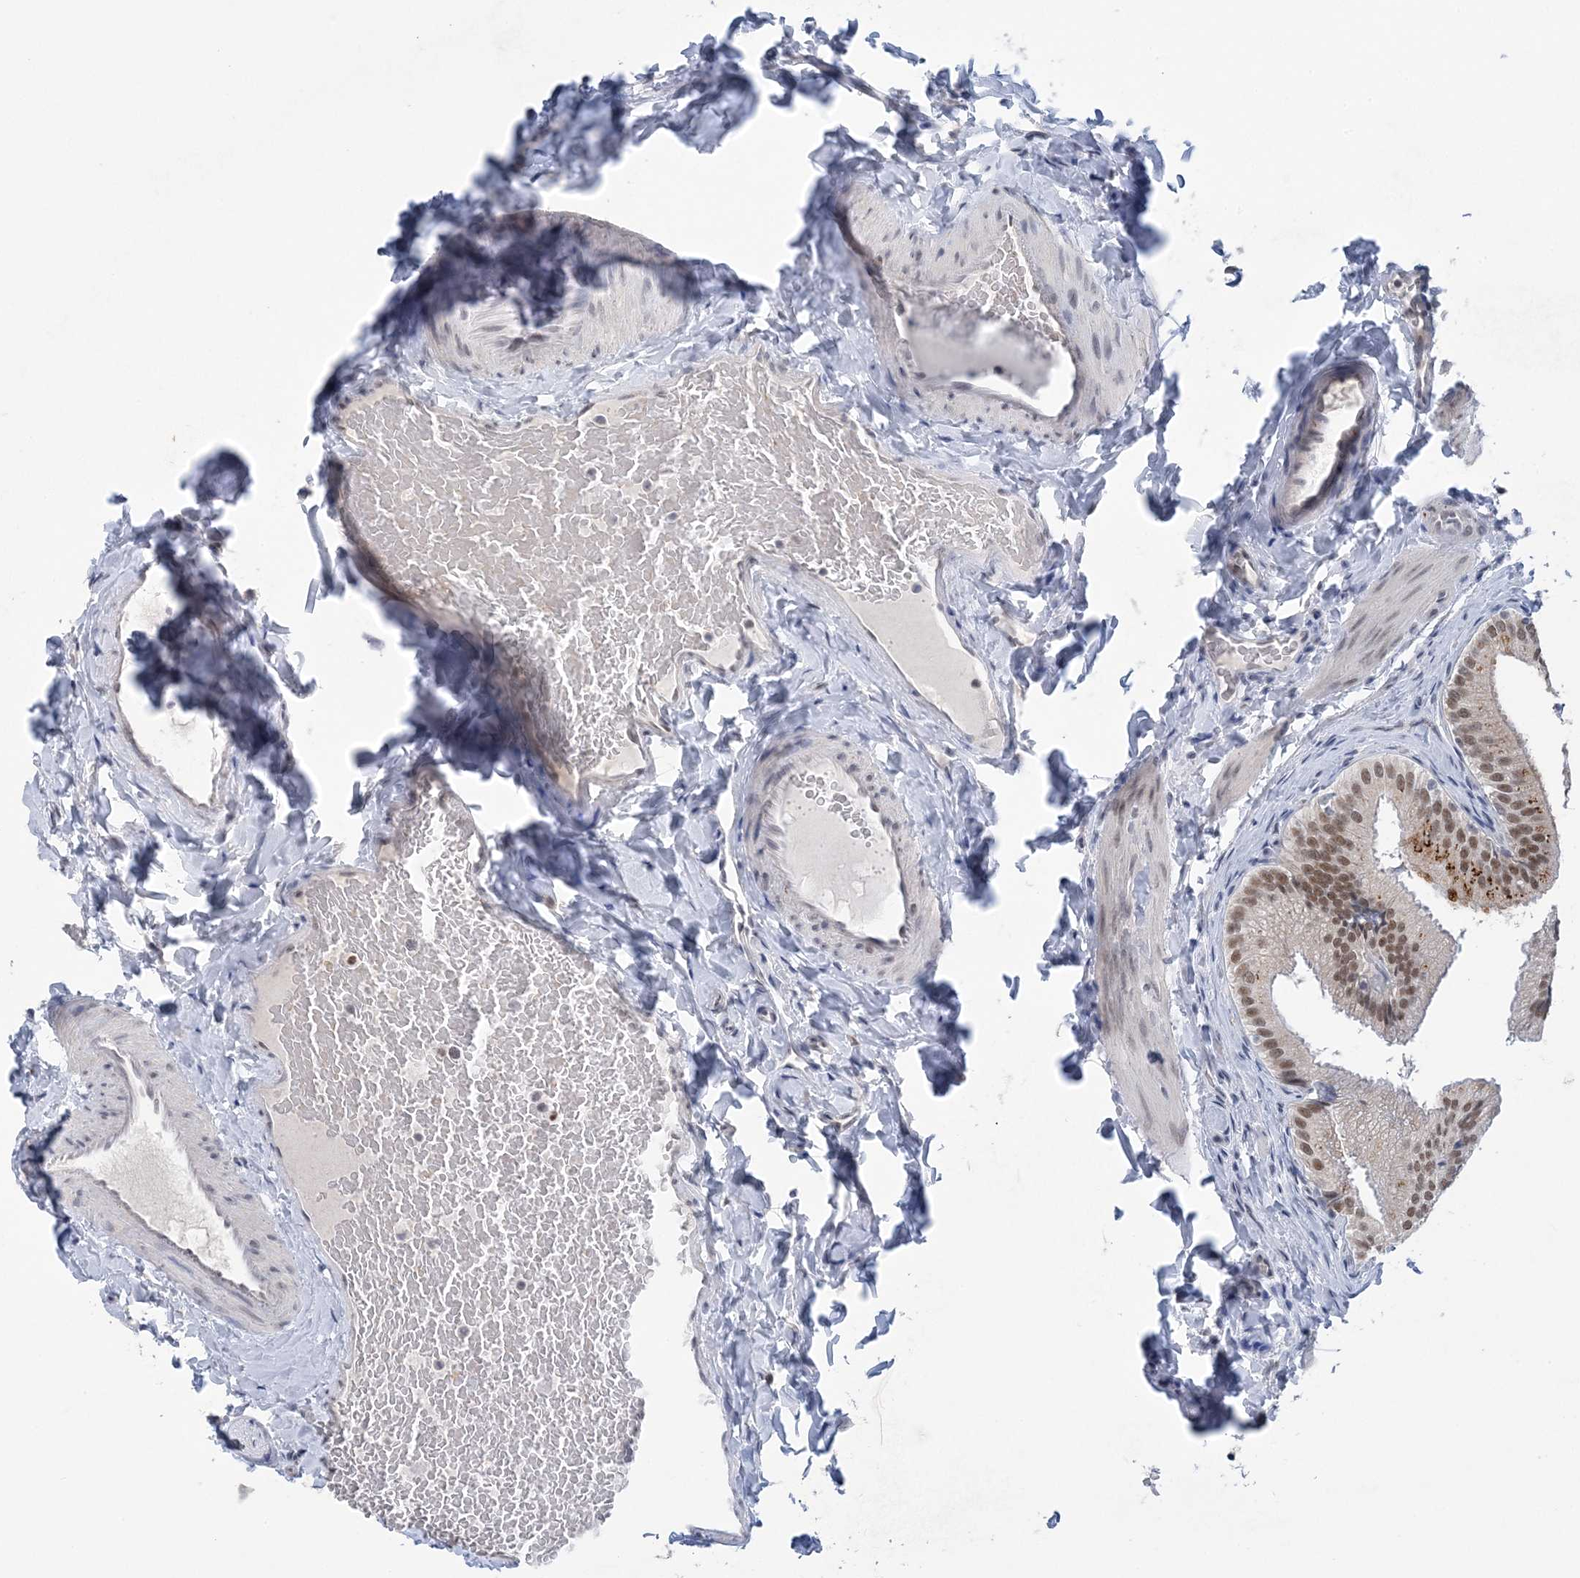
{"staining": {"intensity": "moderate", "quantity": ">75%", "location": "nuclear"}, "tissue": "gallbladder", "cell_type": "Glandular cells", "image_type": "normal", "snomed": [{"axis": "morphology", "description": "Normal tissue, NOS"}, {"axis": "topography", "description": "Gallbladder"}], "caption": "Protein staining reveals moderate nuclear staining in about >75% of glandular cells in benign gallbladder. (DAB (3,3'-diaminobenzidine) IHC with brightfield microscopy, high magnification).", "gene": "ZBTB7A", "patient": {"sex": "female", "age": 30}}